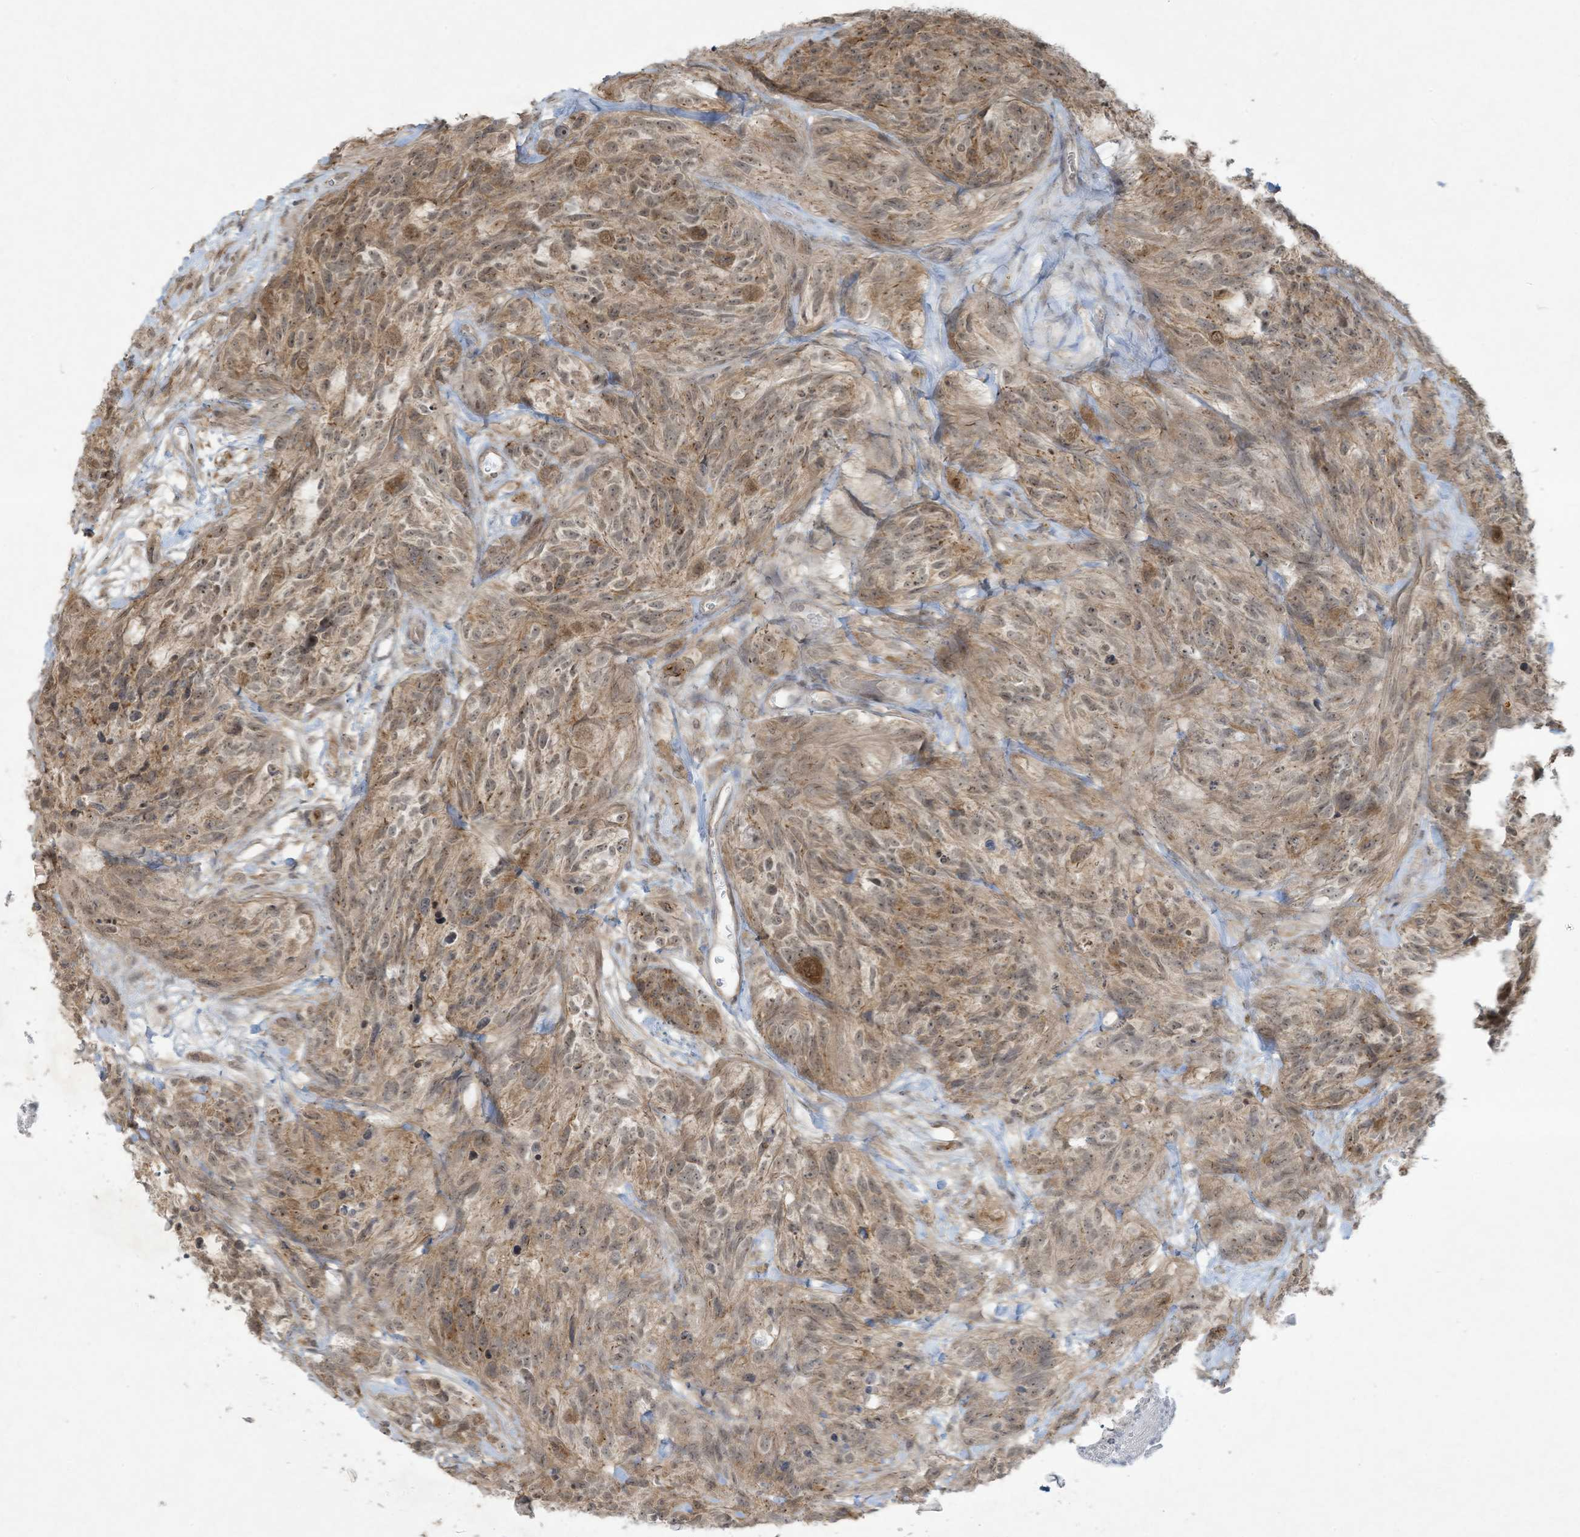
{"staining": {"intensity": "weak", "quantity": "25%-75%", "location": "nuclear"}, "tissue": "glioma", "cell_type": "Tumor cells", "image_type": "cancer", "snomed": [{"axis": "morphology", "description": "Glioma, malignant, High grade"}, {"axis": "topography", "description": "Brain"}], "caption": "Immunohistochemical staining of malignant glioma (high-grade) displays weak nuclear protein expression in approximately 25%-75% of tumor cells.", "gene": "ZNF263", "patient": {"sex": "male", "age": 69}}